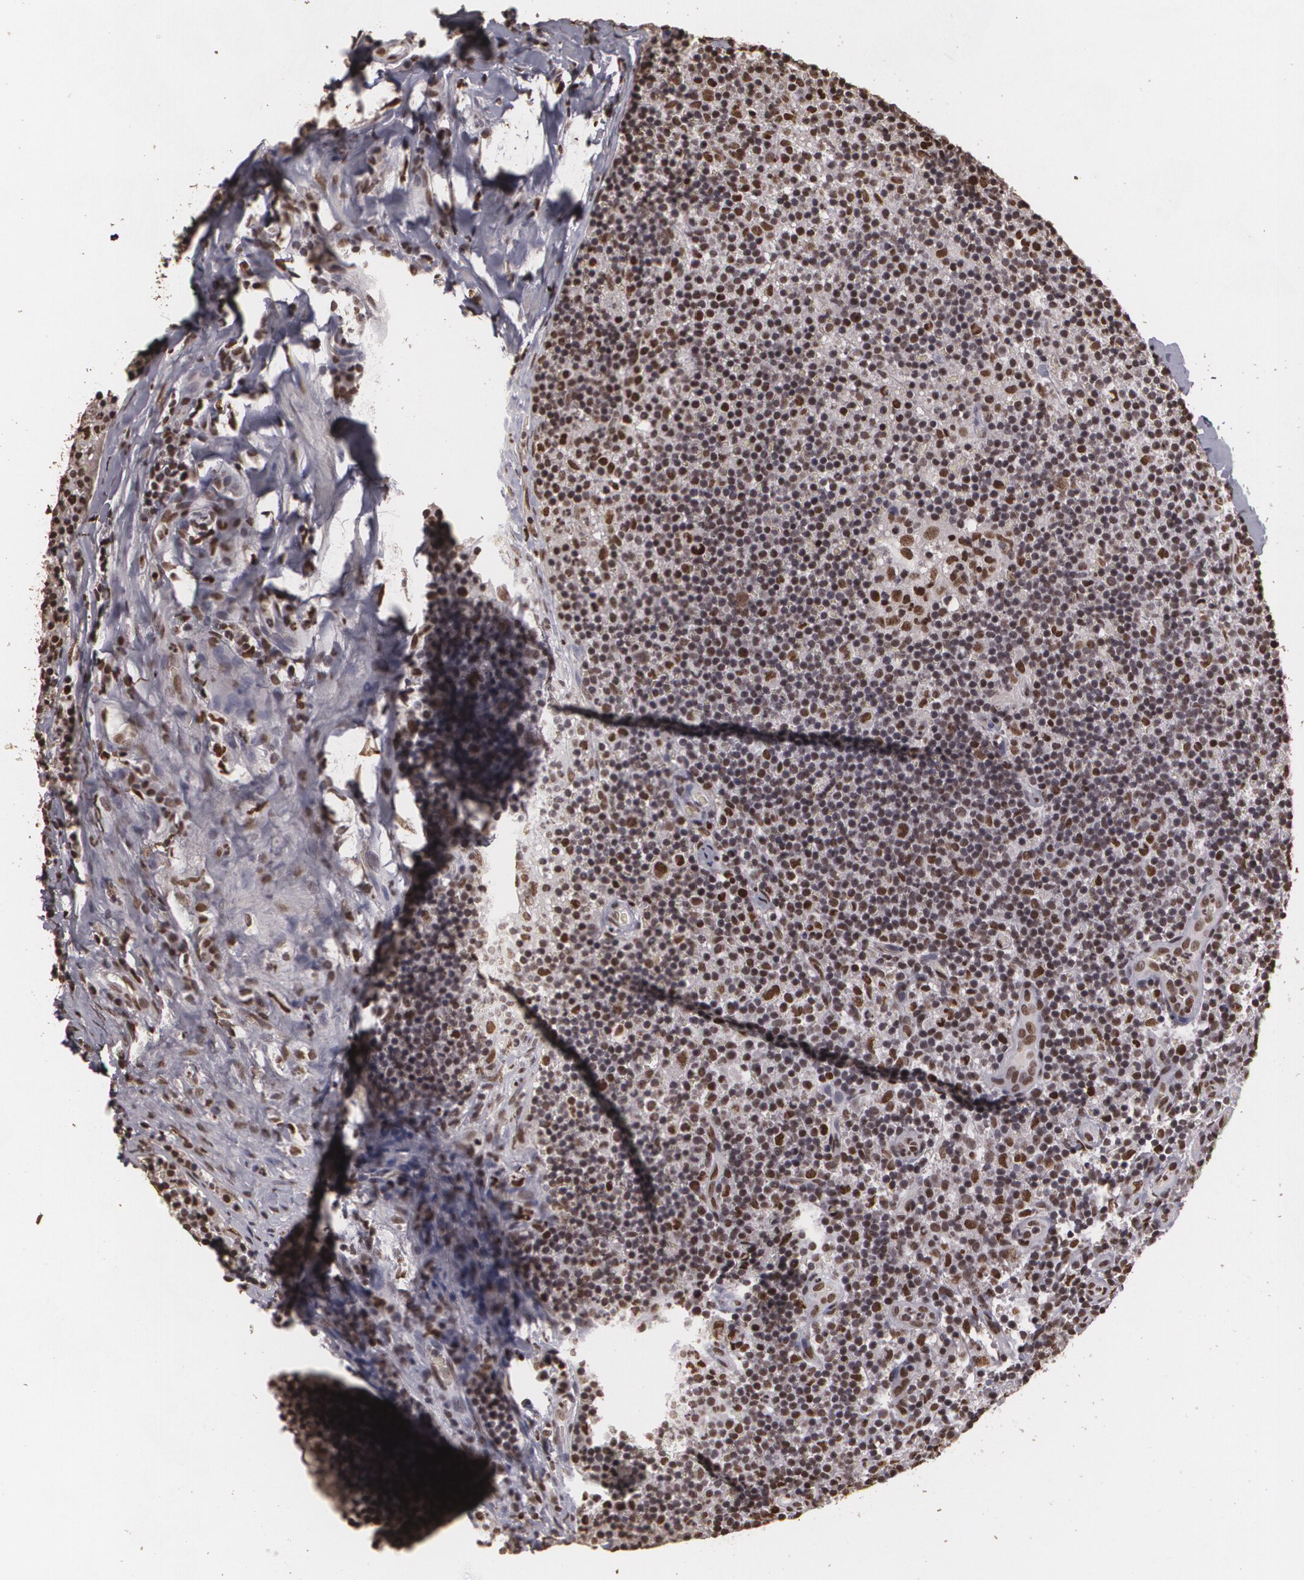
{"staining": {"intensity": "strong", "quantity": ">75%", "location": "nuclear"}, "tissue": "lymph node", "cell_type": "Germinal center cells", "image_type": "normal", "snomed": [{"axis": "morphology", "description": "Normal tissue, NOS"}, {"axis": "morphology", "description": "Inflammation, NOS"}, {"axis": "topography", "description": "Lymph node"}], "caption": "DAB (3,3'-diaminobenzidine) immunohistochemical staining of normal human lymph node reveals strong nuclear protein positivity in about >75% of germinal center cells. (DAB = brown stain, brightfield microscopy at high magnification).", "gene": "RCOR1", "patient": {"sex": "male", "age": 46}}